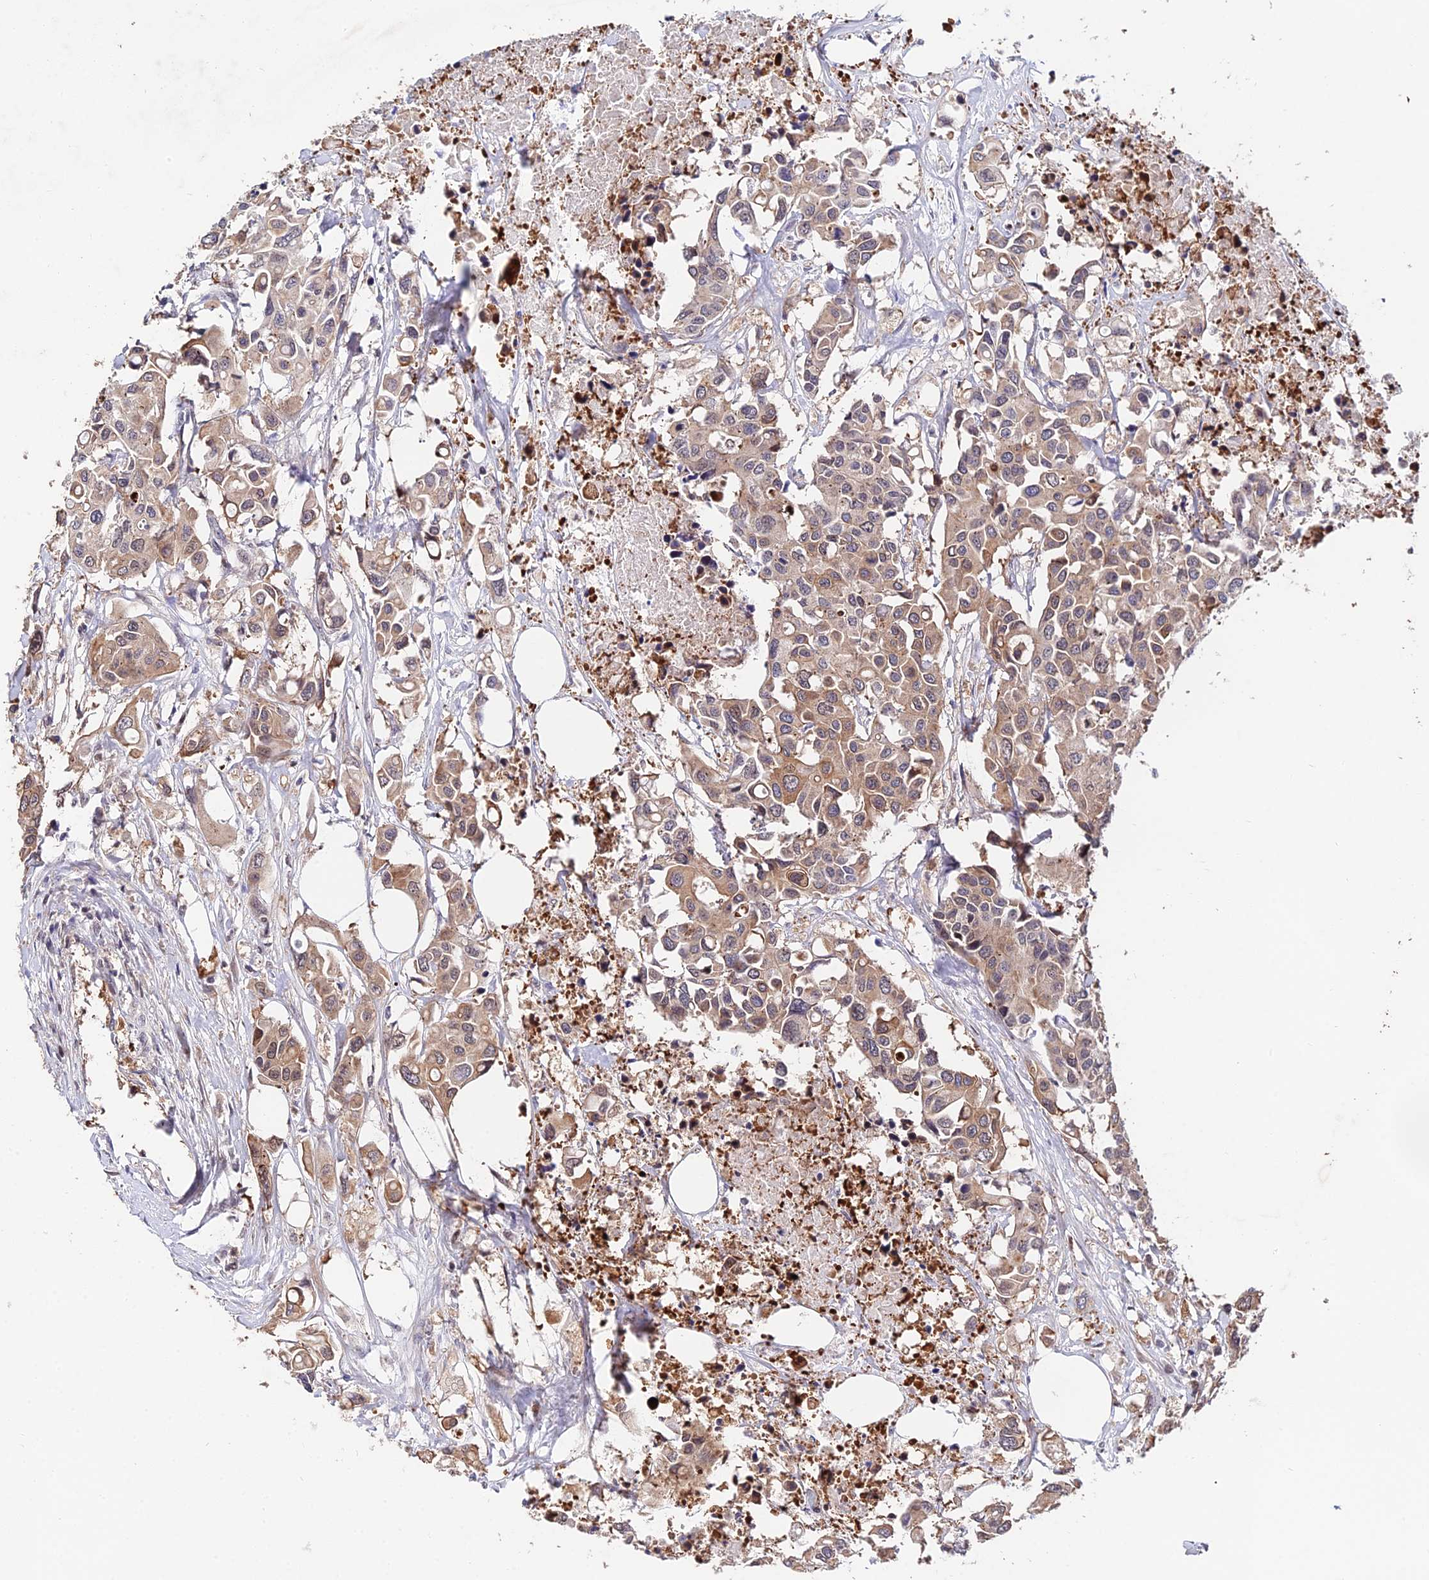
{"staining": {"intensity": "moderate", "quantity": ">75%", "location": "cytoplasmic/membranous,nuclear"}, "tissue": "colorectal cancer", "cell_type": "Tumor cells", "image_type": "cancer", "snomed": [{"axis": "morphology", "description": "Adenocarcinoma, NOS"}, {"axis": "topography", "description": "Colon"}], "caption": "Adenocarcinoma (colorectal) tissue displays moderate cytoplasmic/membranous and nuclear positivity in about >75% of tumor cells", "gene": "INPP4A", "patient": {"sex": "male", "age": 77}}